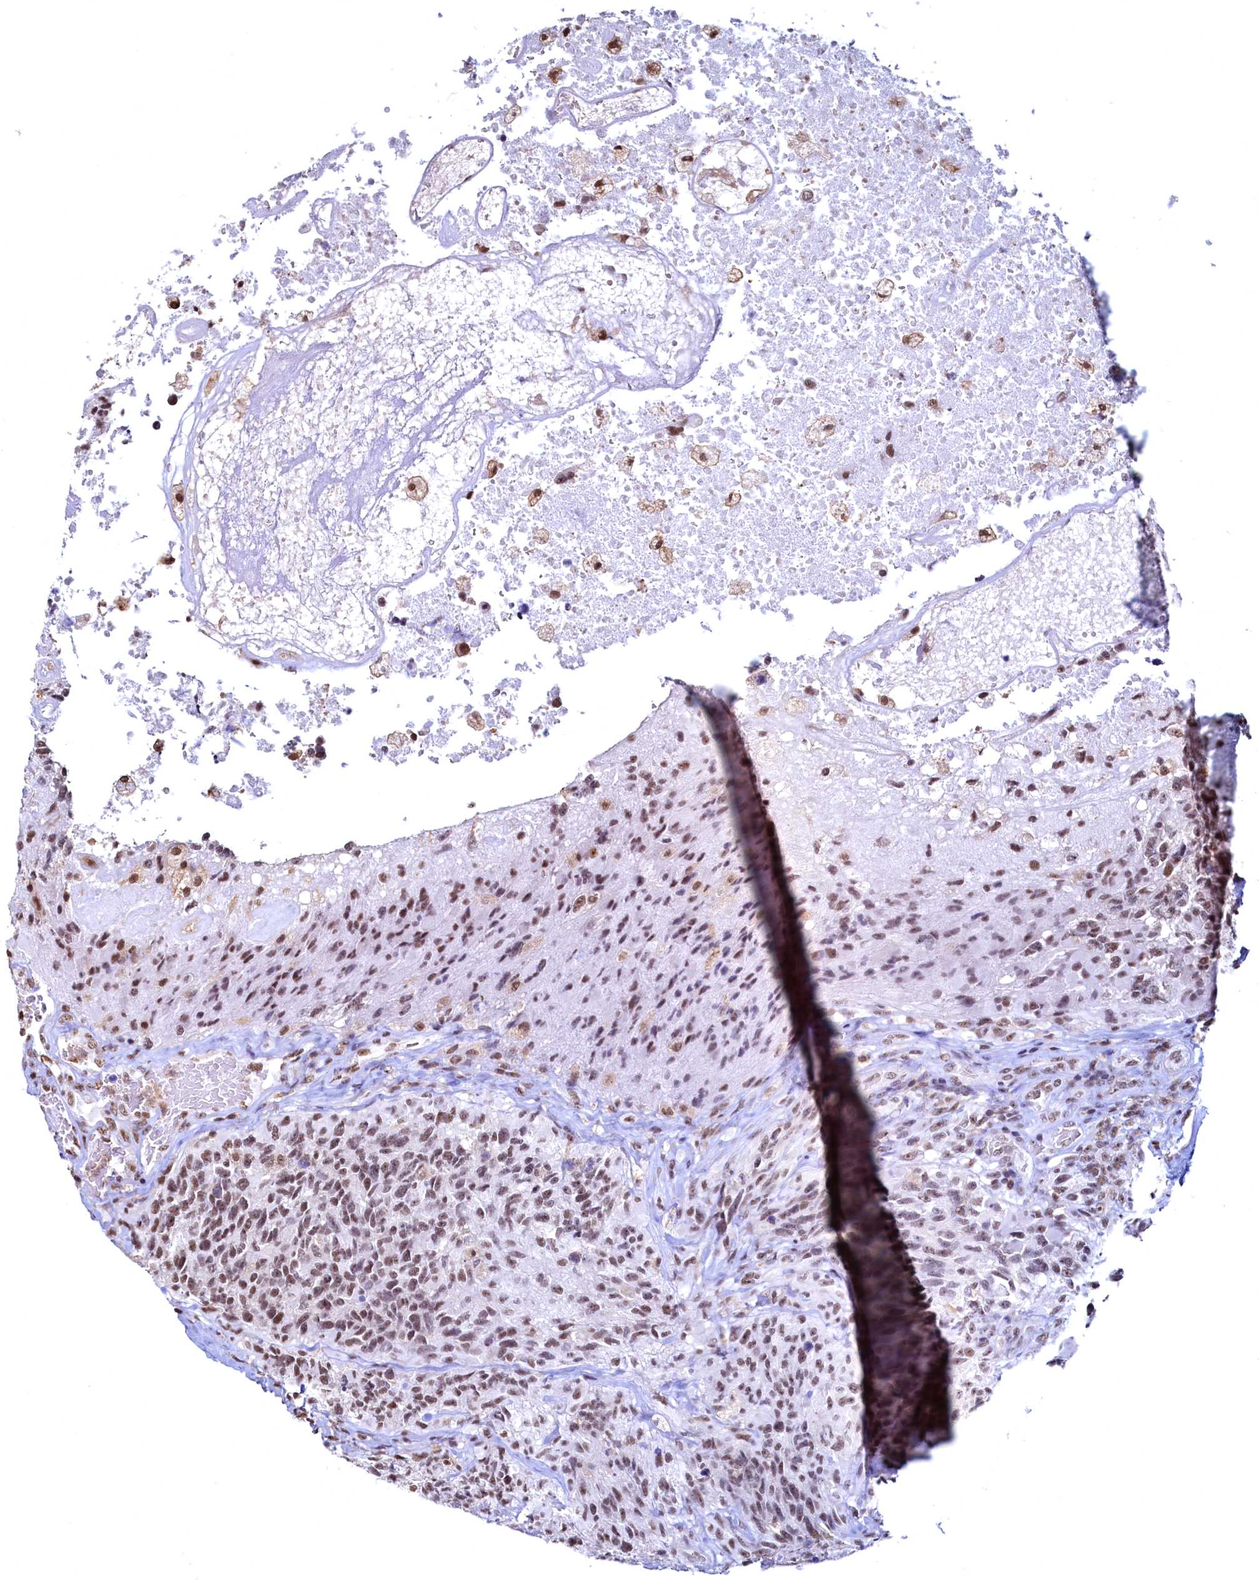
{"staining": {"intensity": "moderate", "quantity": ">75%", "location": "nuclear"}, "tissue": "glioma", "cell_type": "Tumor cells", "image_type": "cancer", "snomed": [{"axis": "morphology", "description": "Glioma, malignant, High grade"}, {"axis": "topography", "description": "Brain"}], "caption": "Protein staining exhibits moderate nuclear staining in approximately >75% of tumor cells in glioma. (Brightfield microscopy of DAB IHC at high magnification).", "gene": "RSRC2", "patient": {"sex": "male", "age": 76}}